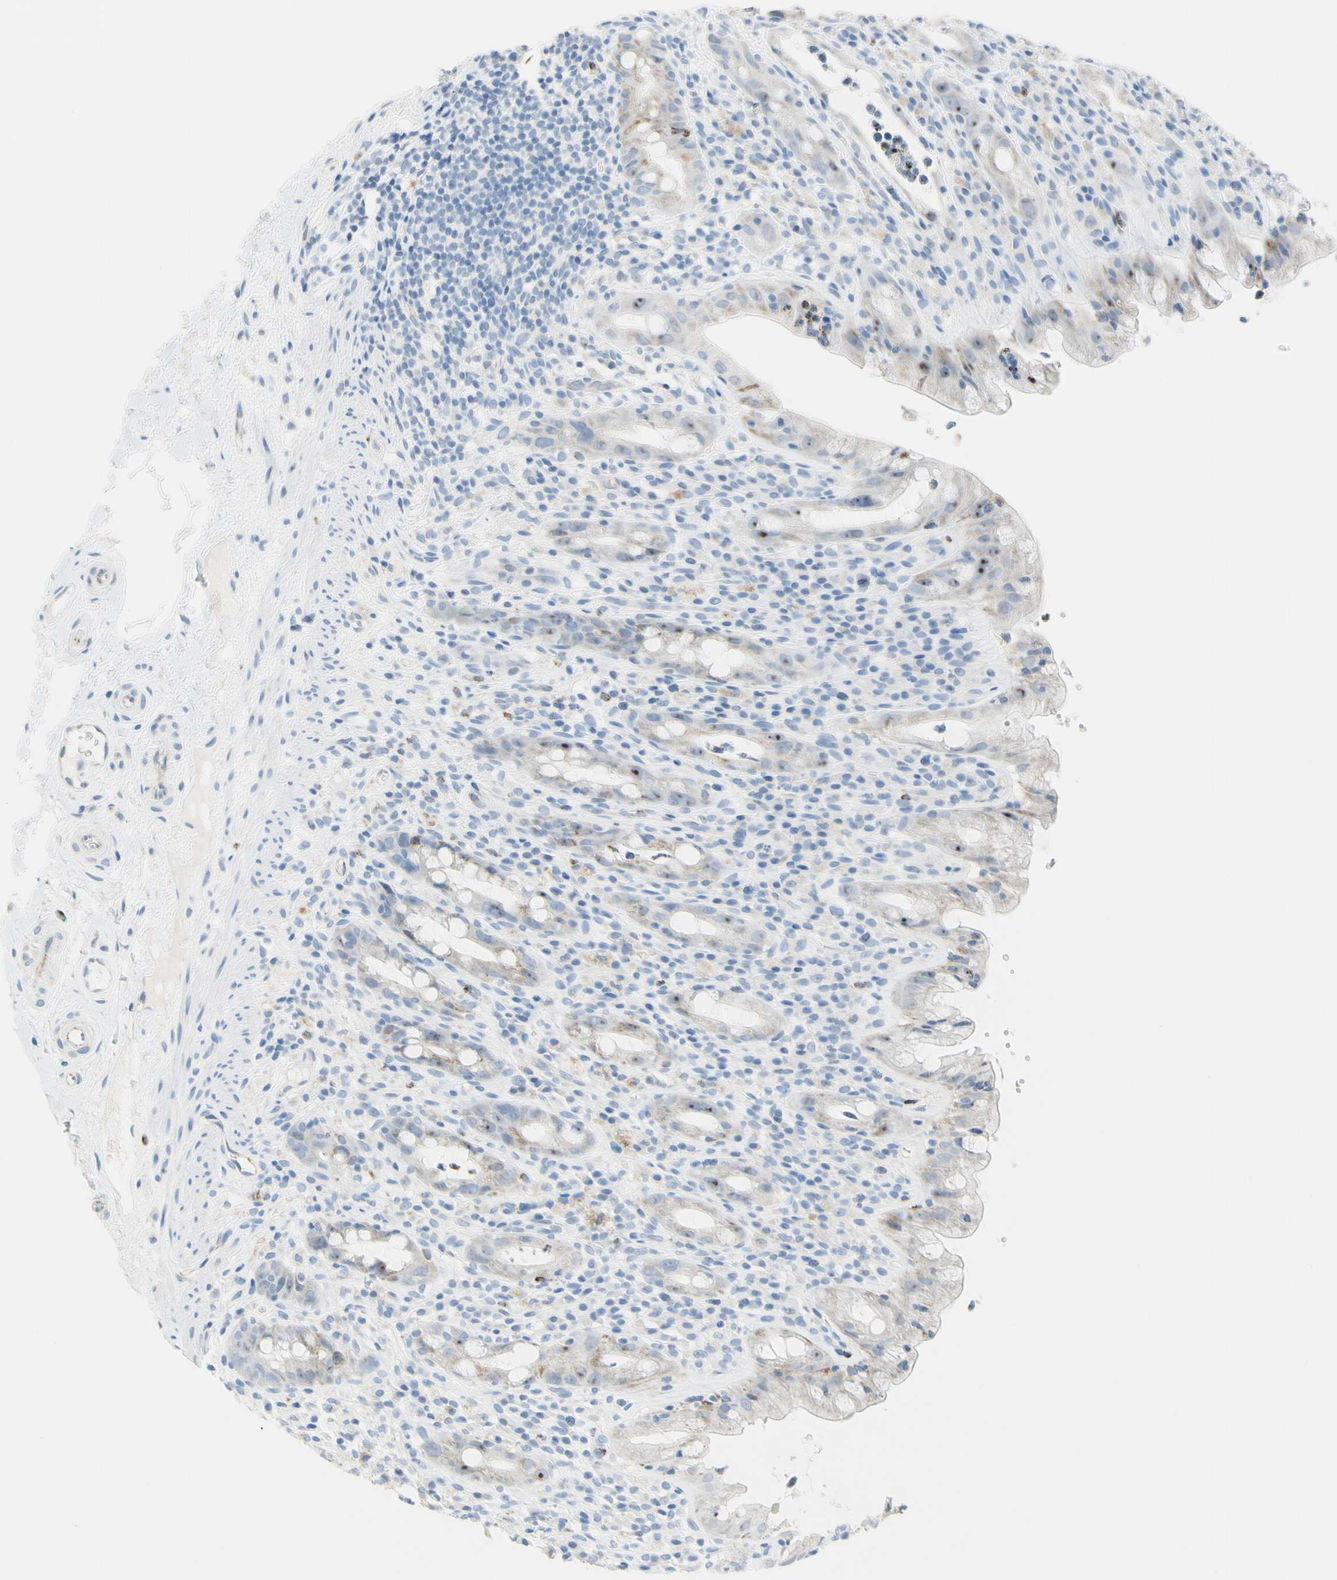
{"staining": {"intensity": "moderate", "quantity": "<25%", "location": "cytoplasmic/membranous,nuclear"}, "tissue": "rectum", "cell_type": "Glandular cells", "image_type": "normal", "snomed": [{"axis": "morphology", "description": "Normal tissue, NOS"}, {"axis": "topography", "description": "Rectum"}], "caption": "Rectum stained with DAB immunohistochemistry displays low levels of moderate cytoplasmic/membranous,nuclear expression in approximately <25% of glandular cells. Nuclei are stained in blue.", "gene": "CYSLTR1", "patient": {"sex": "male", "age": 44}}